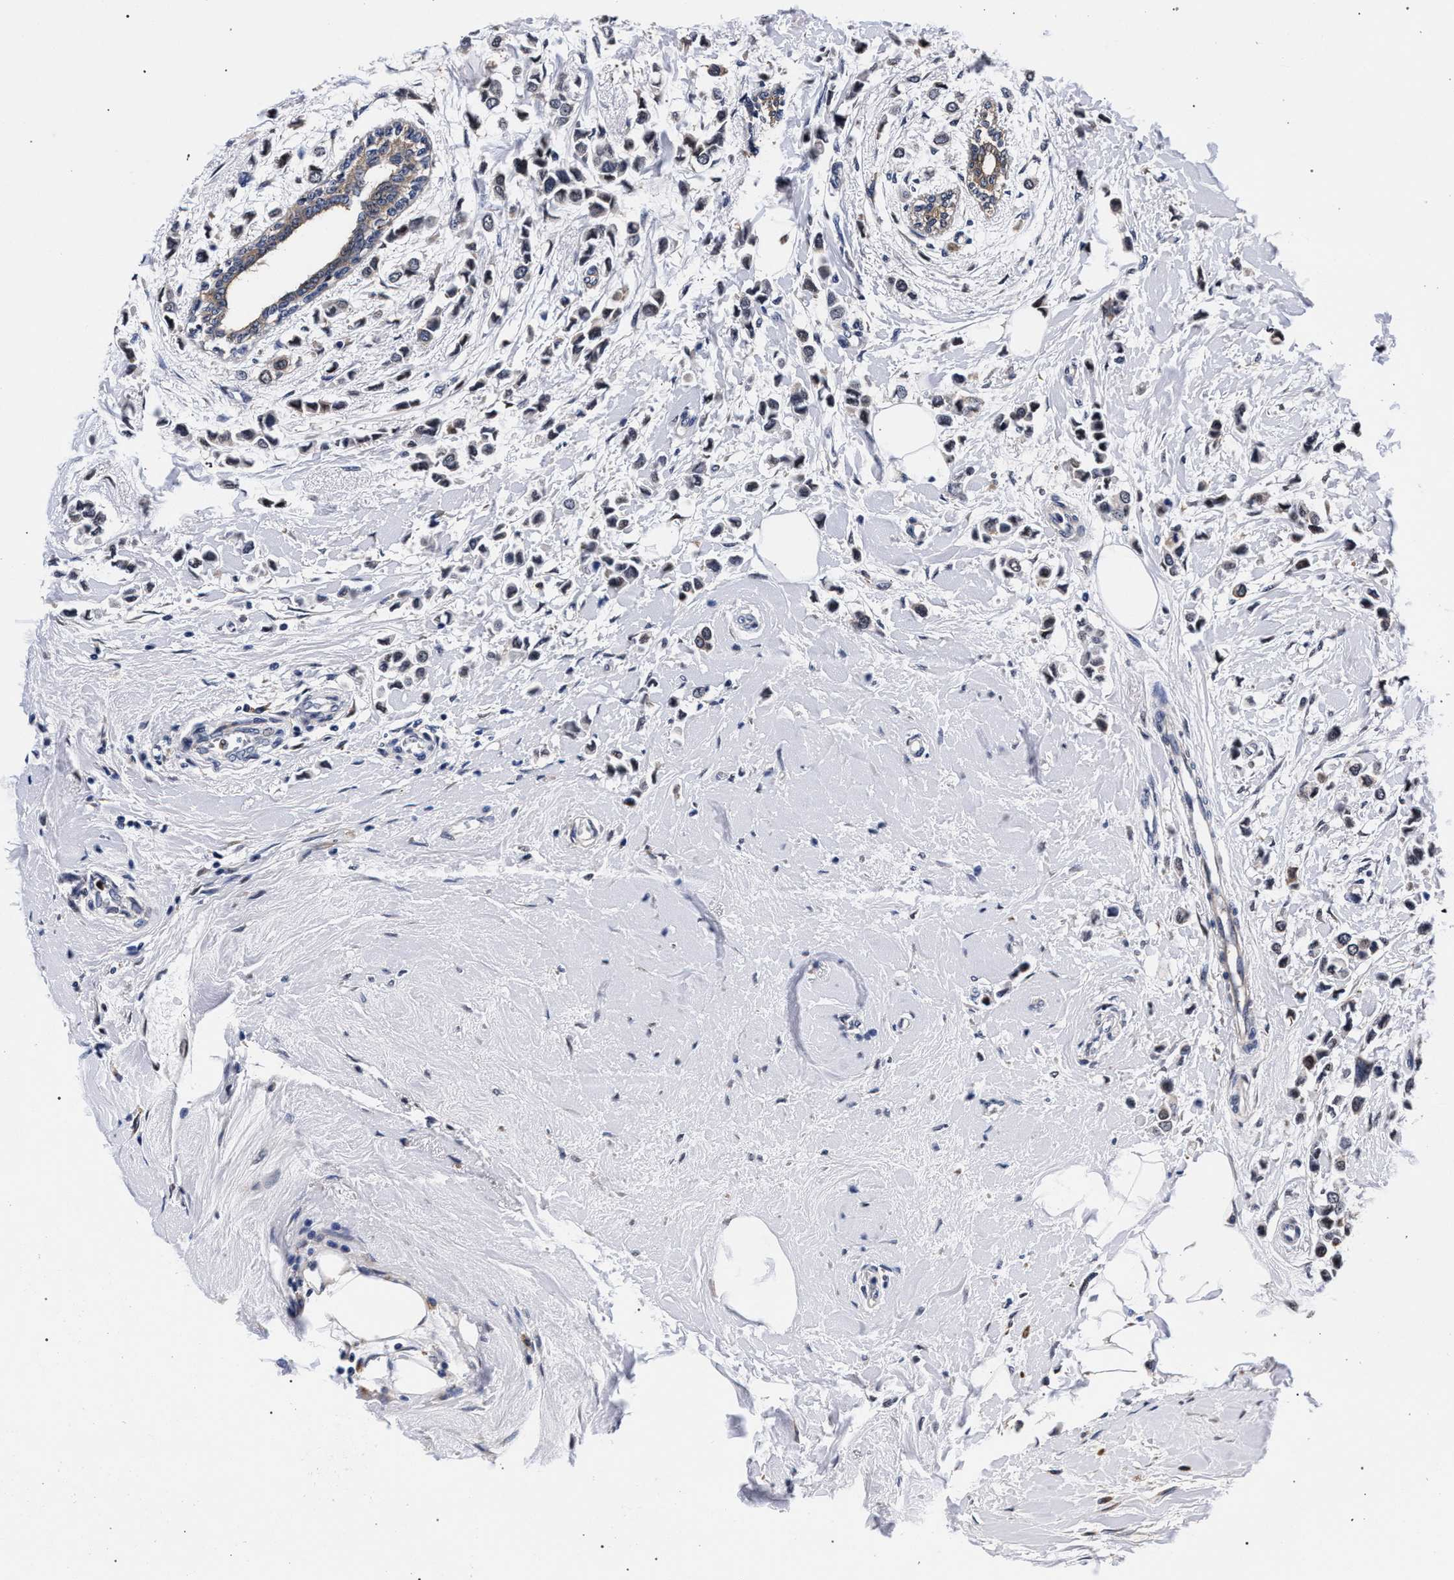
{"staining": {"intensity": "weak", "quantity": "<25%", "location": "cytoplasmic/membranous"}, "tissue": "breast cancer", "cell_type": "Tumor cells", "image_type": "cancer", "snomed": [{"axis": "morphology", "description": "Lobular carcinoma"}, {"axis": "topography", "description": "Breast"}], "caption": "Tumor cells show no significant positivity in breast lobular carcinoma.", "gene": "ZNF462", "patient": {"sex": "female", "age": 51}}